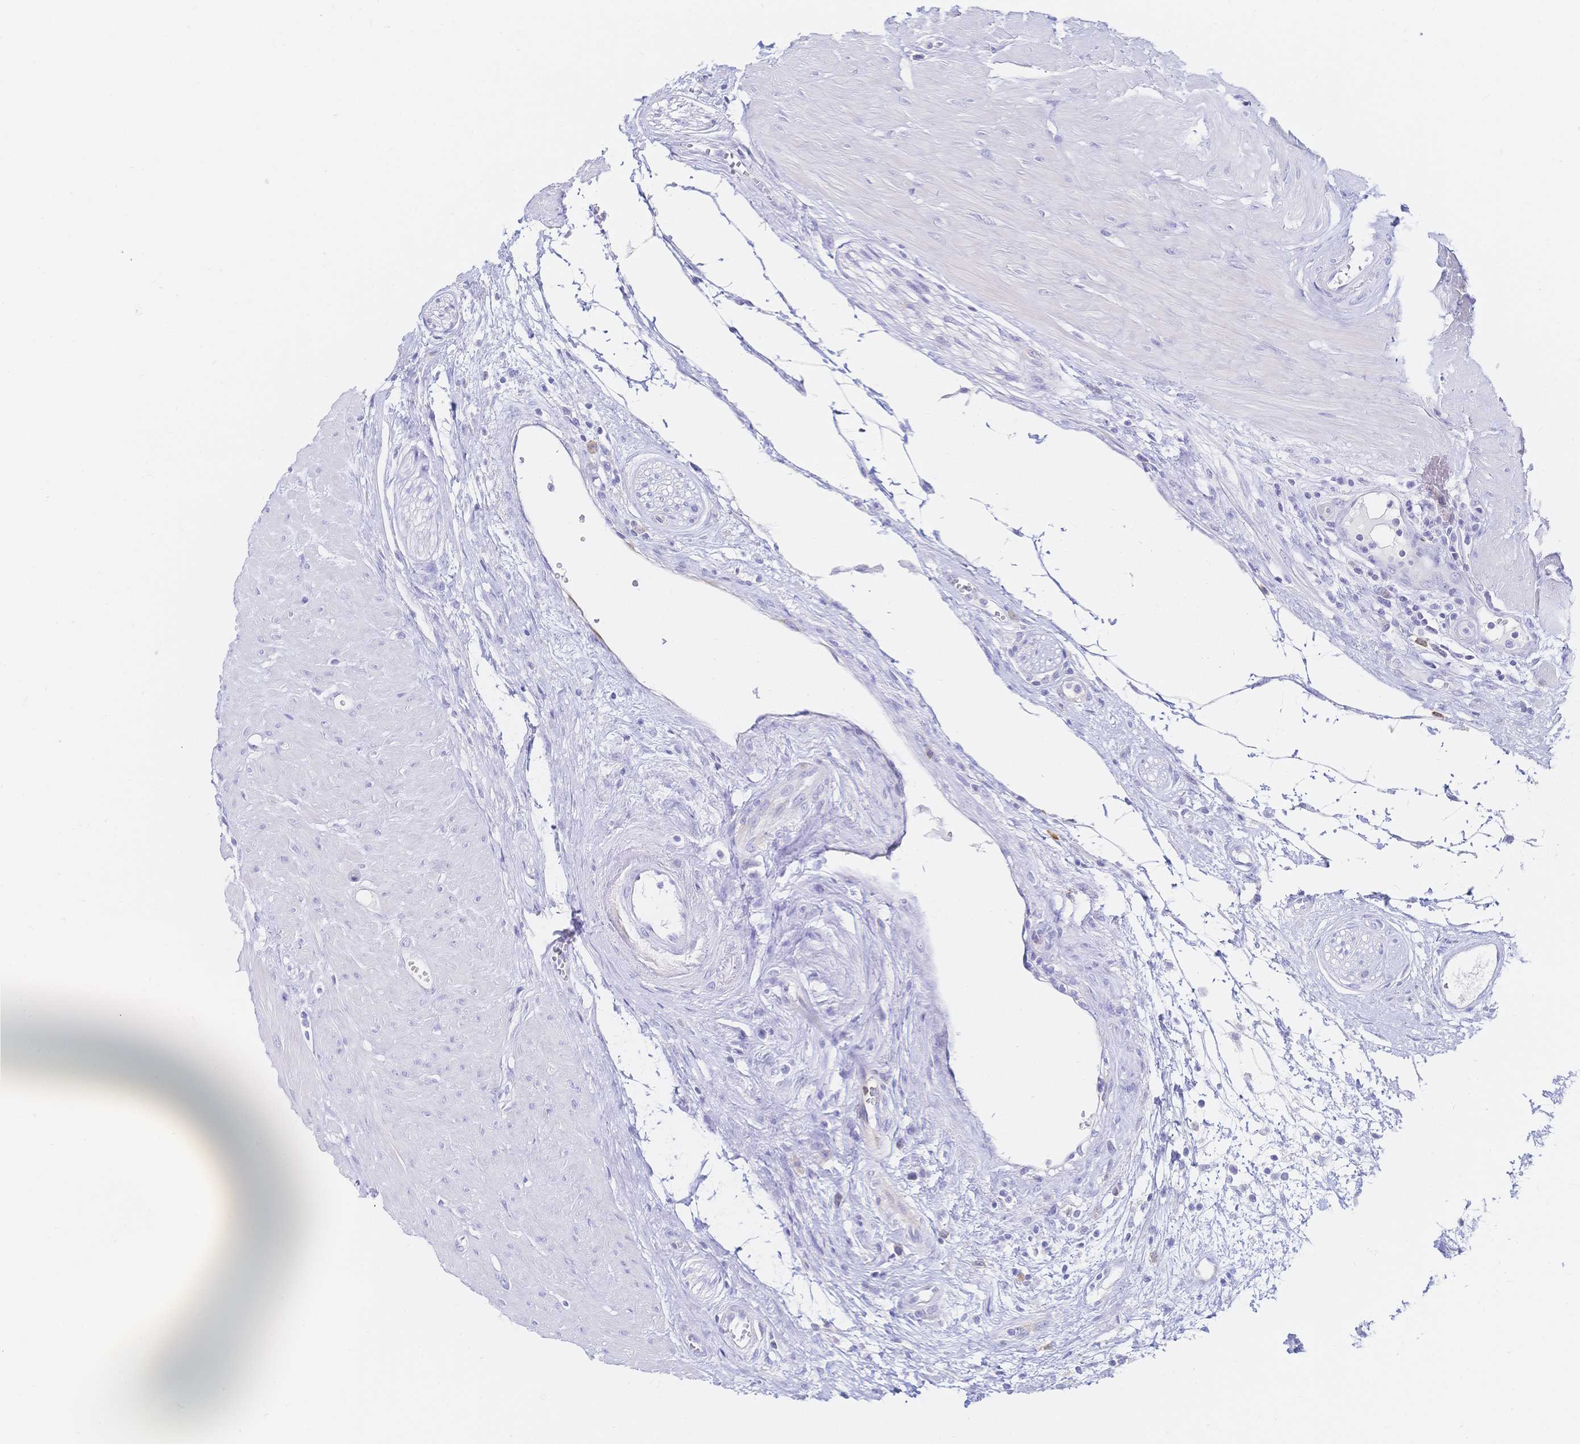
{"staining": {"intensity": "negative", "quantity": "none", "location": "none"}, "tissue": "seminal vesicle", "cell_type": "Glandular cells", "image_type": "normal", "snomed": [{"axis": "morphology", "description": "Normal tissue, NOS"}, {"axis": "topography", "description": "Seminal veicle"}], "caption": "The photomicrograph demonstrates no significant expression in glandular cells of seminal vesicle.", "gene": "RRM1", "patient": {"sex": "male", "age": 76}}